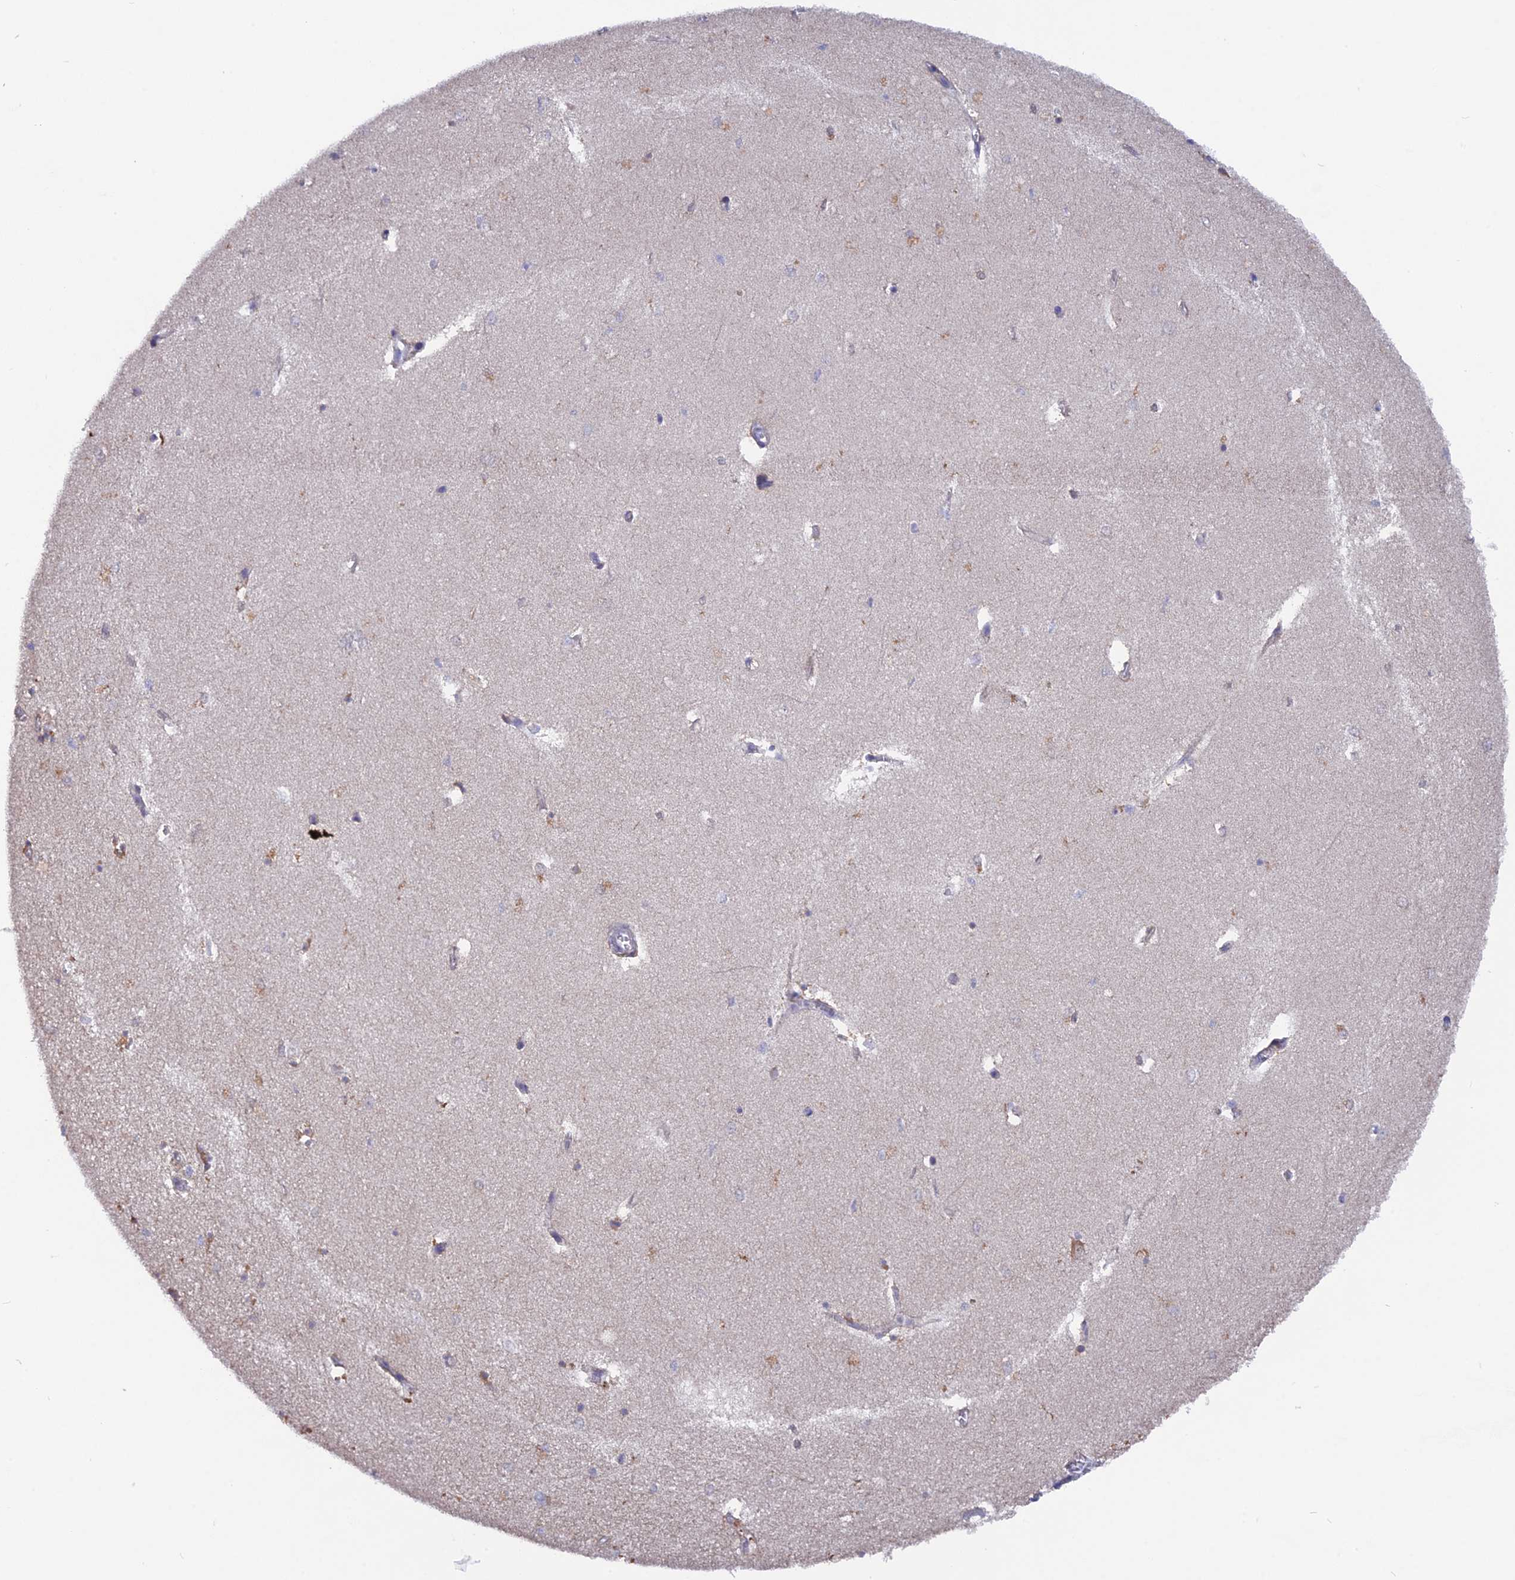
{"staining": {"intensity": "negative", "quantity": "none", "location": "none"}, "tissue": "hippocampus", "cell_type": "Glial cells", "image_type": "normal", "snomed": [{"axis": "morphology", "description": "Normal tissue, NOS"}, {"axis": "topography", "description": "Hippocampus"}], "caption": "An immunohistochemistry image of benign hippocampus is shown. There is no staining in glial cells of hippocampus. (Brightfield microscopy of DAB (3,3'-diaminobenzidine) immunohistochemistry (IHC) at high magnification).", "gene": "AK4P3", "patient": {"sex": "female", "age": 64}}